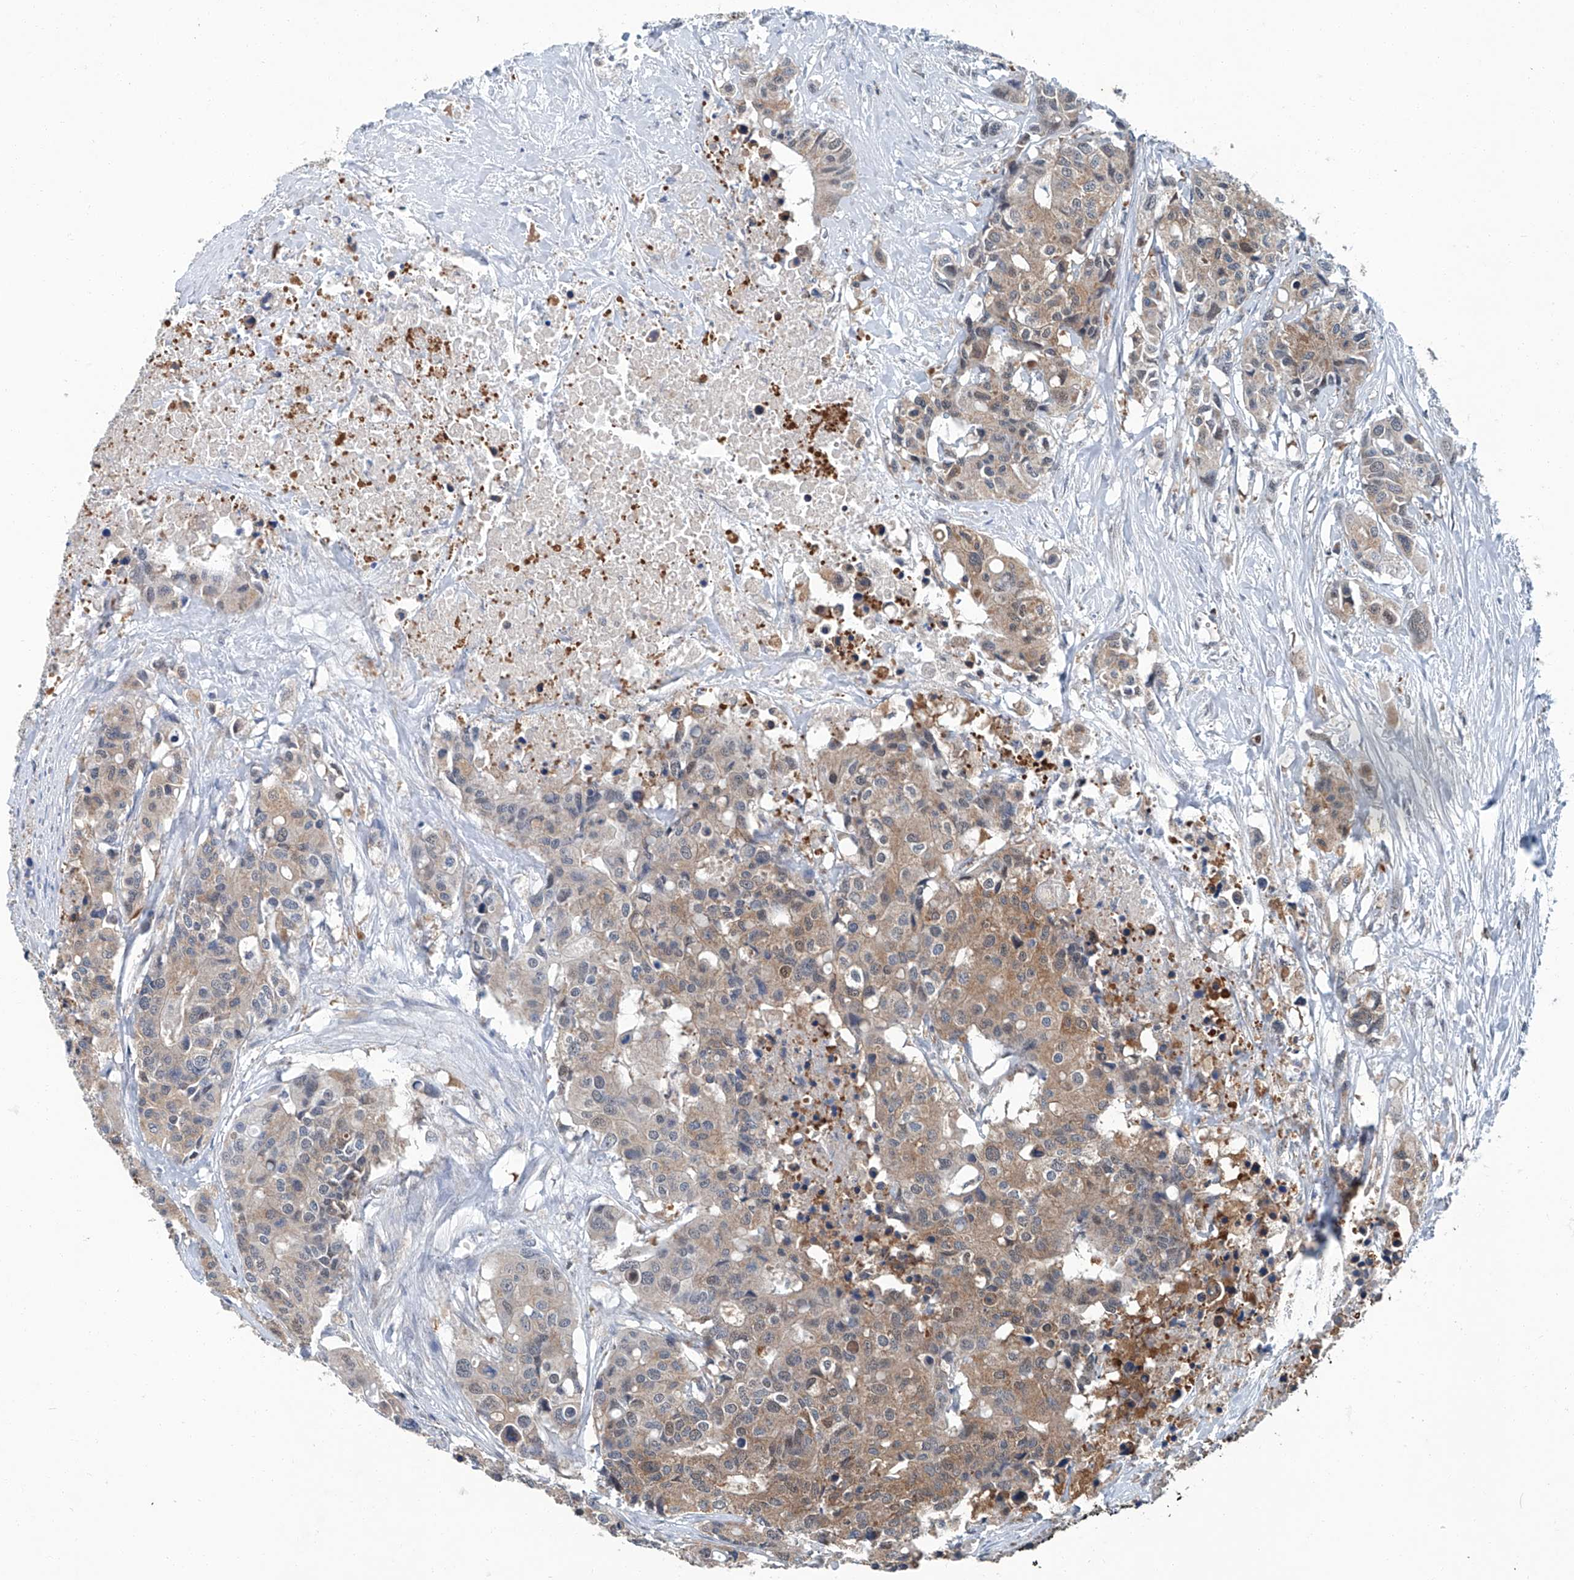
{"staining": {"intensity": "weak", "quantity": ">75%", "location": "cytoplasmic/membranous"}, "tissue": "colorectal cancer", "cell_type": "Tumor cells", "image_type": "cancer", "snomed": [{"axis": "morphology", "description": "Adenocarcinoma, NOS"}, {"axis": "topography", "description": "Colon"}], "caption": "Tumor cells display weak cytoplasmic/membranous staining in approximately >75% of cells in colorectal cancer (adenocarcinoma). The staining was performed using DAB (3,3'-diaminobenzidine), with brown indicating positive protein expression. Nuclei are stained blue with hematoxylin.", "gene": "CLK1", "patient": {"sex": "male", "age": 77}}